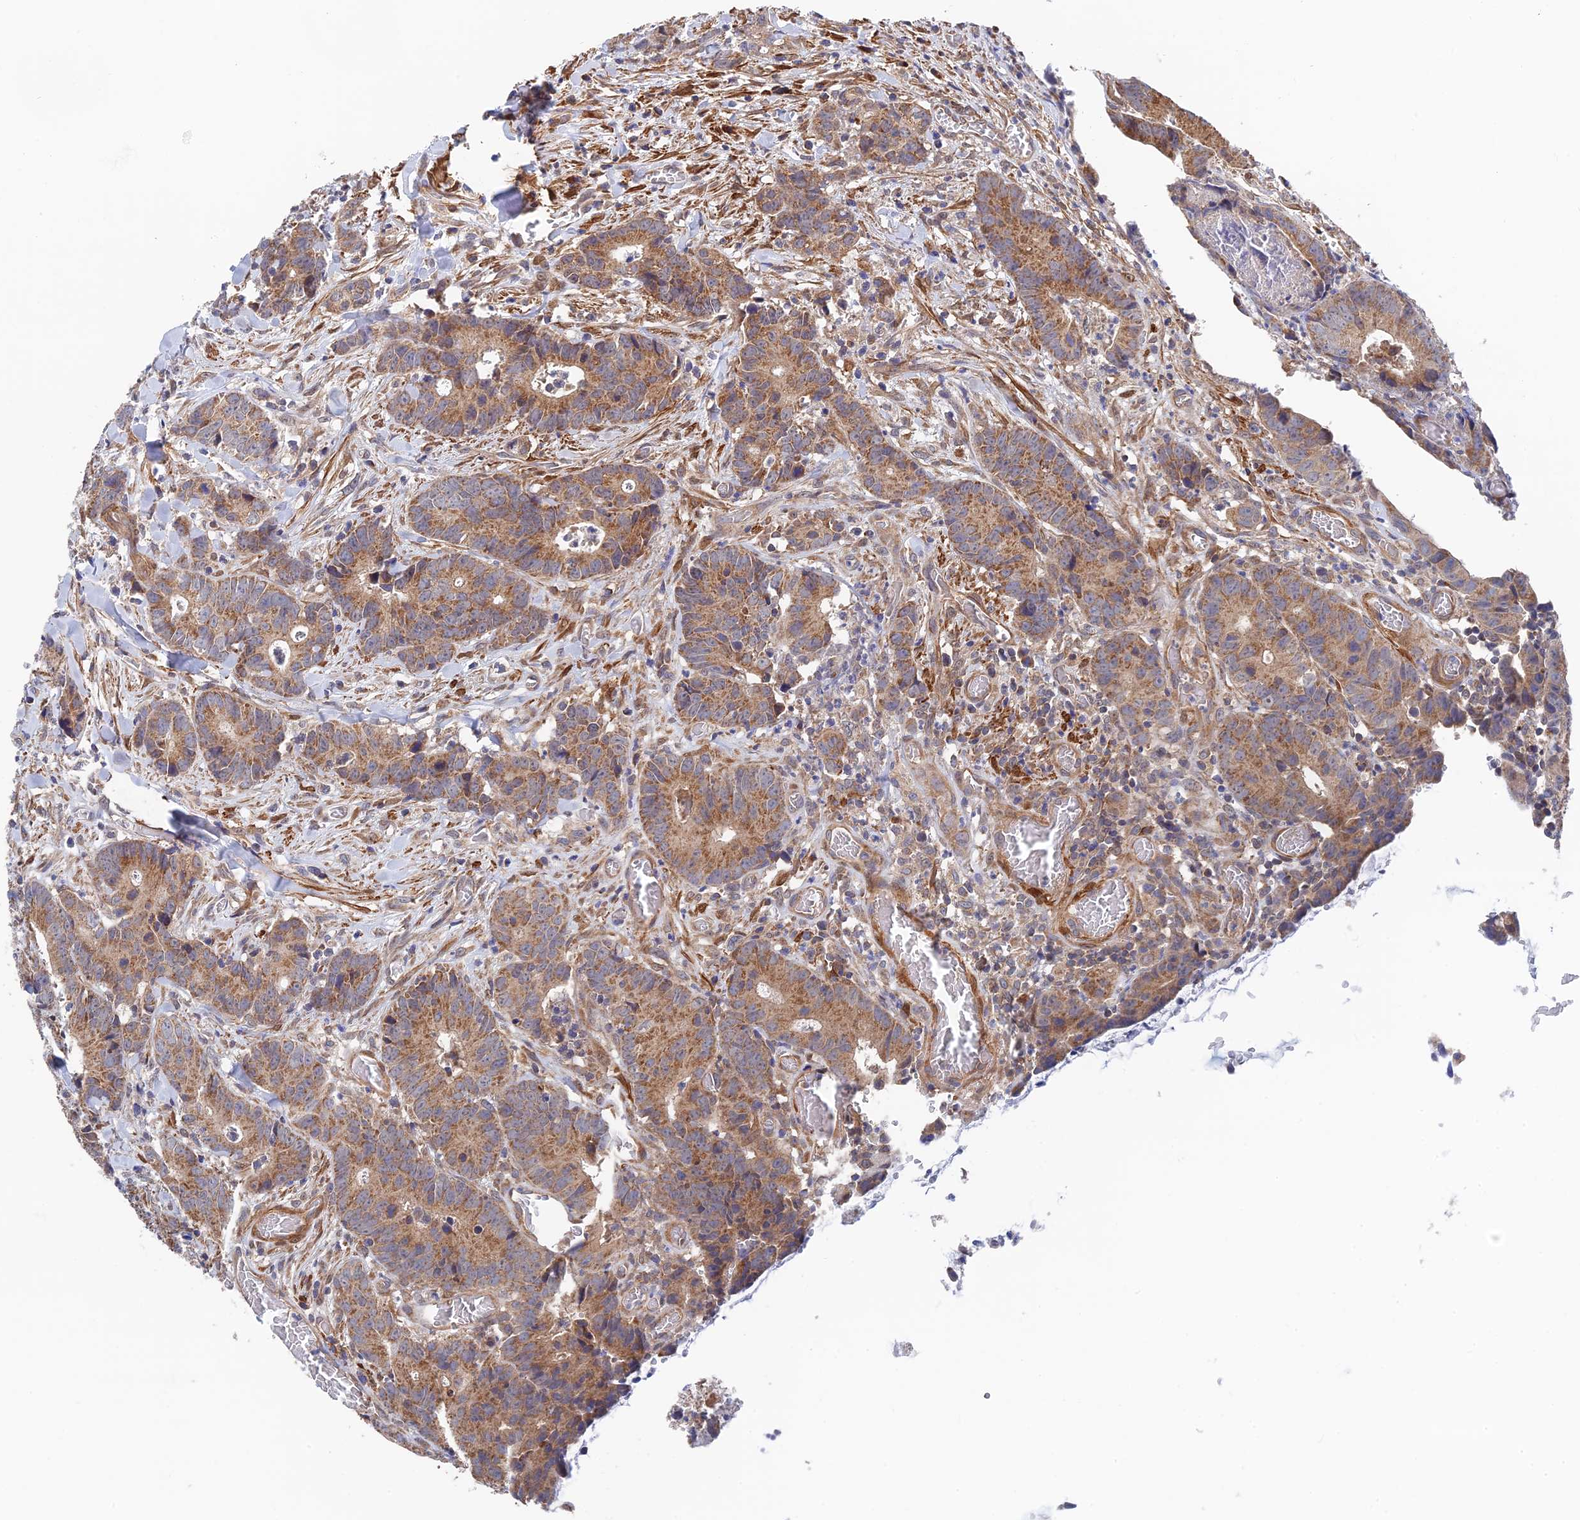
{"staining": {"intensity": "moderate", "quantity": ">75%", "location": "cytoplasmic/membranous"}, "tissue": "colorectal cancer", "cell_type": "Tumor cells", "image_type": "cancer", "snomed": [{"axis": "morphology", "description": "Adenocarcinoma, NOS"}, {"axis": "topography", "description": "Colon"}], "caption": "Protein staining reveals moderate cytoplasmic/membranous staining in approximately >75% of tumor cells in colorectal cancer (adenocarcinoma).", "gene": "ZNF320", "patient": {"sex": "female", "age": 57}}